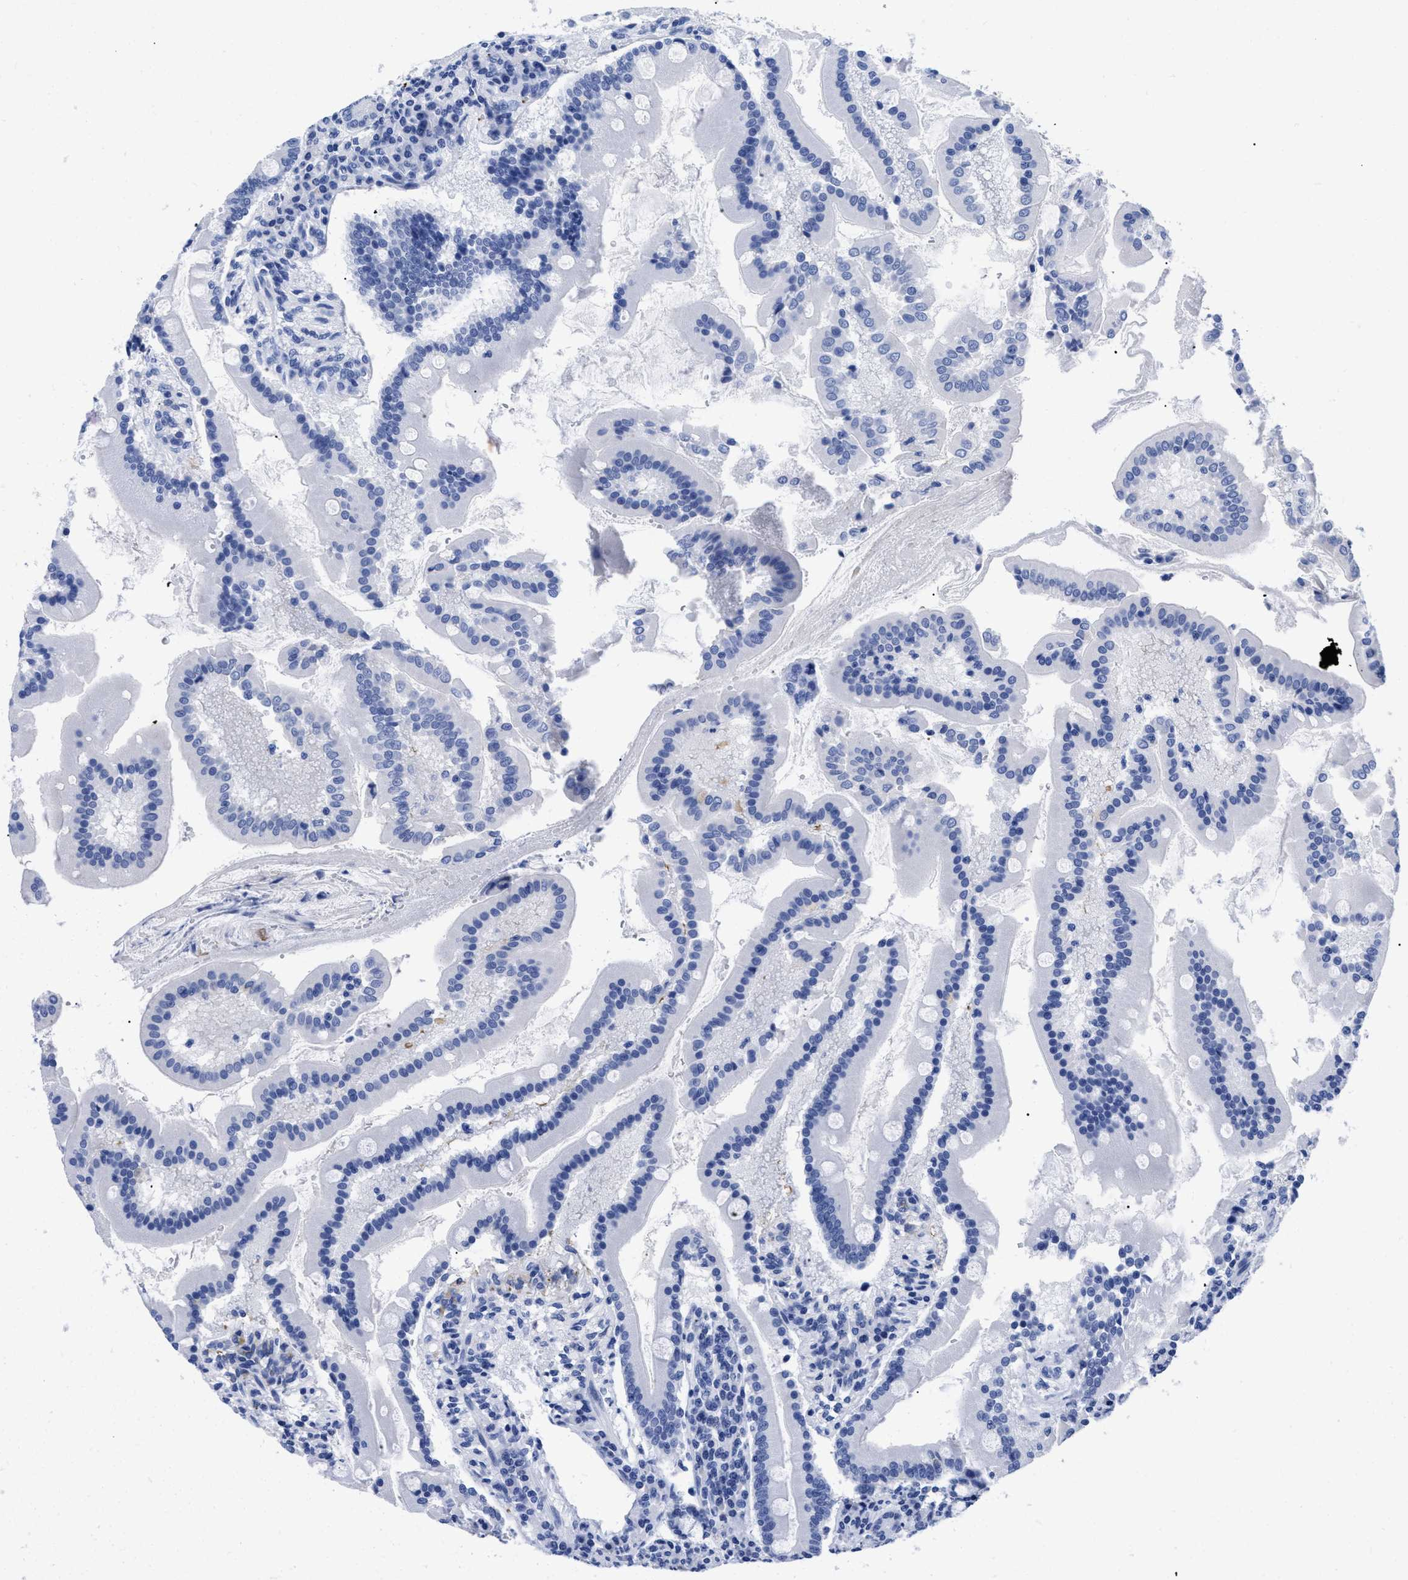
{"staining": {"intensity": "negative", "quantity": "none", "location": "none"}, "tissue": "duodenum", "cell_type": "Glandular cells", "image_type": "normal", "snomed": [{"axis": "morphology", "description": "Normal tissue, NOS"}, {"axis": "topography", "description": "Duodenum"}], "caption": "This image is of normal duodenum stained with immunohistochemistry to label a protein in brown with the nuclei are counter-stained blue. There is no staining in glandular cells.", "gene": "TREML1", "patient": {"sex": "male", "age": 50}}